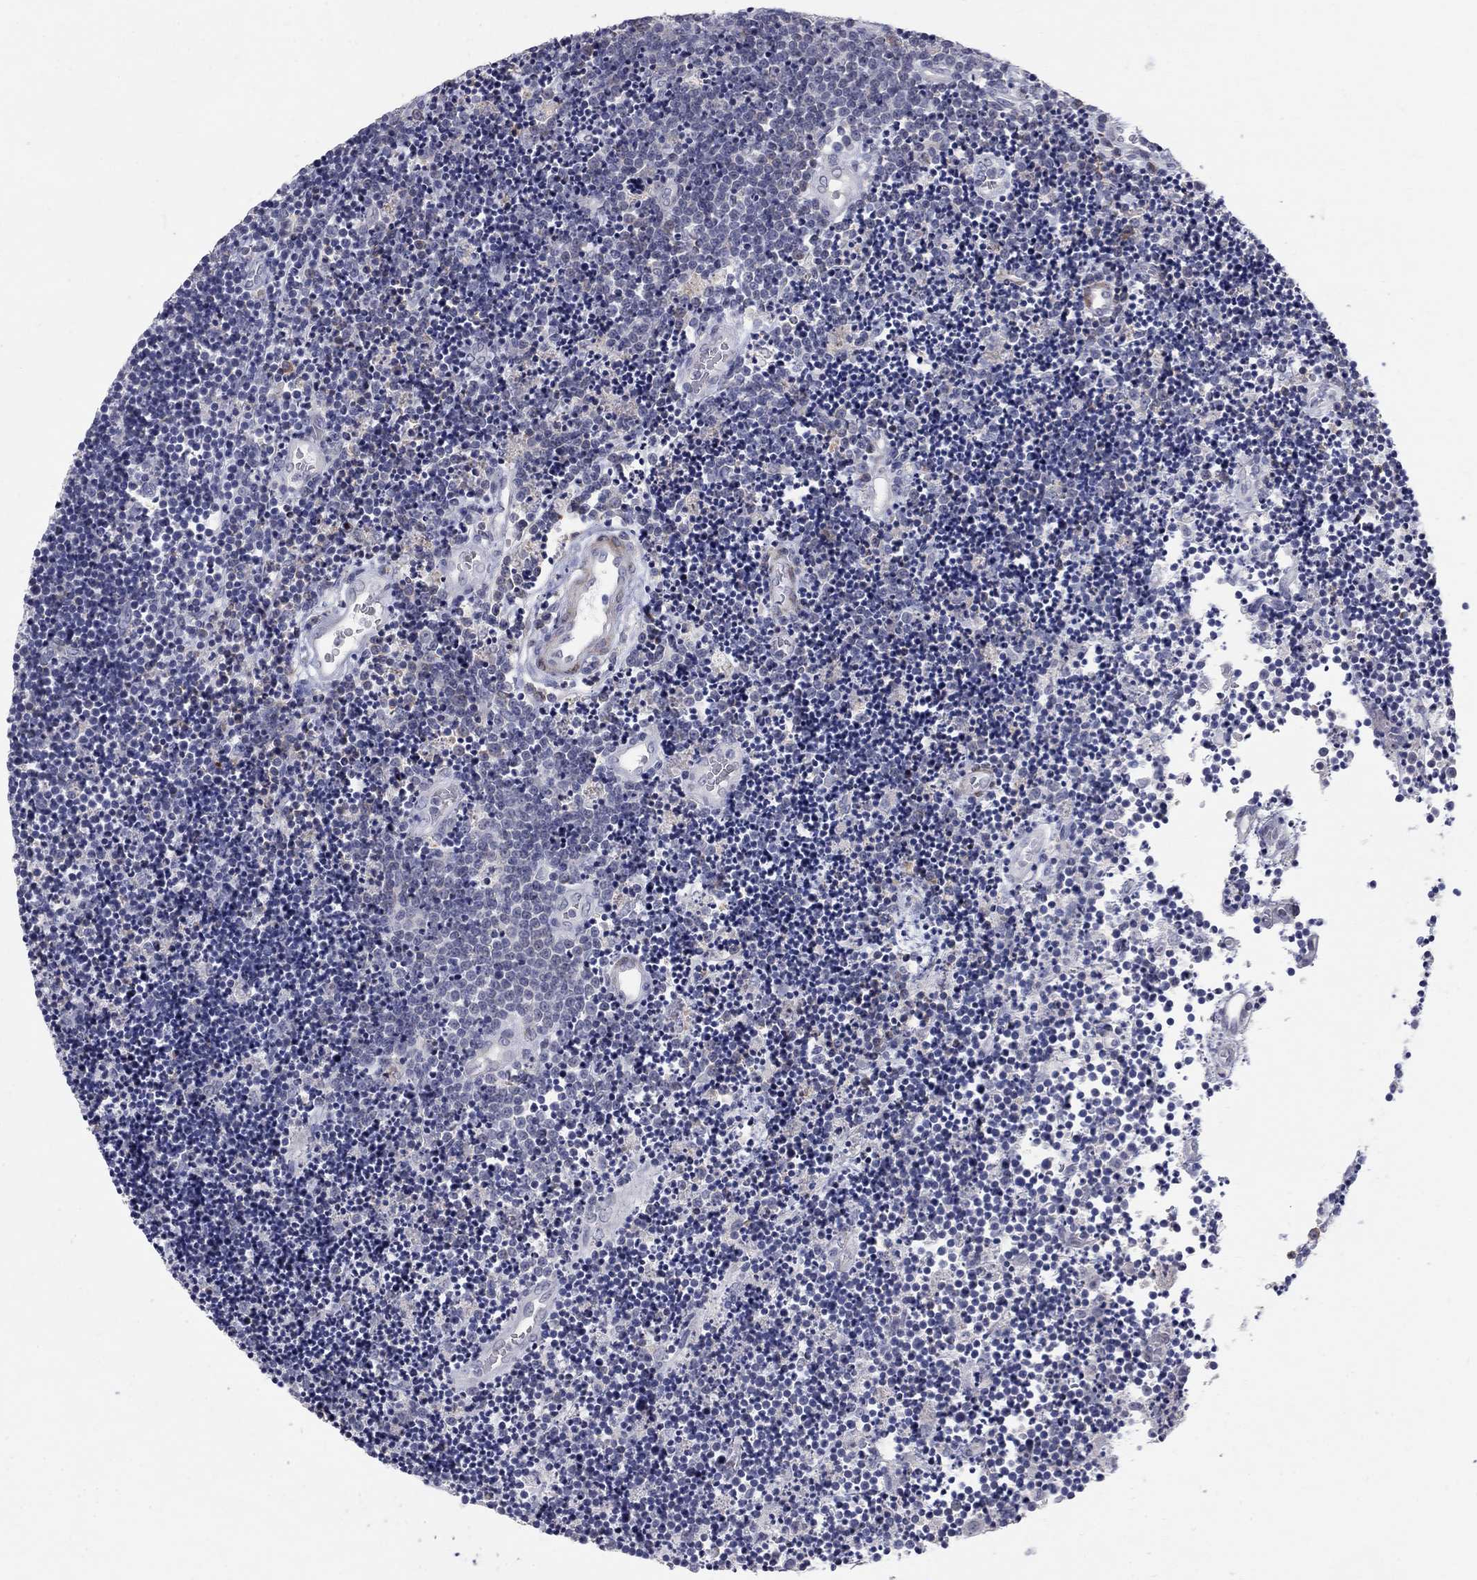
{"staining": {"intensity": "negative", "quantity": "none", "location": "none"}, "tissue": "lymphoma", "cell_type": "Tumor cells", "image_type": "cancer", "snomed": [{"axis": "morphology", "description": "Malignant lymphoma, non-Hodgkin's type, Low grade"}, {"axis": "topography", "description": "Brain"}], "caption": "A photomicrograph of malignant lymphoma, non-Hodgkin's type (low-grade) stained for a protein demonstrates no brown staining in tumor cells.", "gene": "NTRK2", "patient": {"sex": "female", "age": 66}}